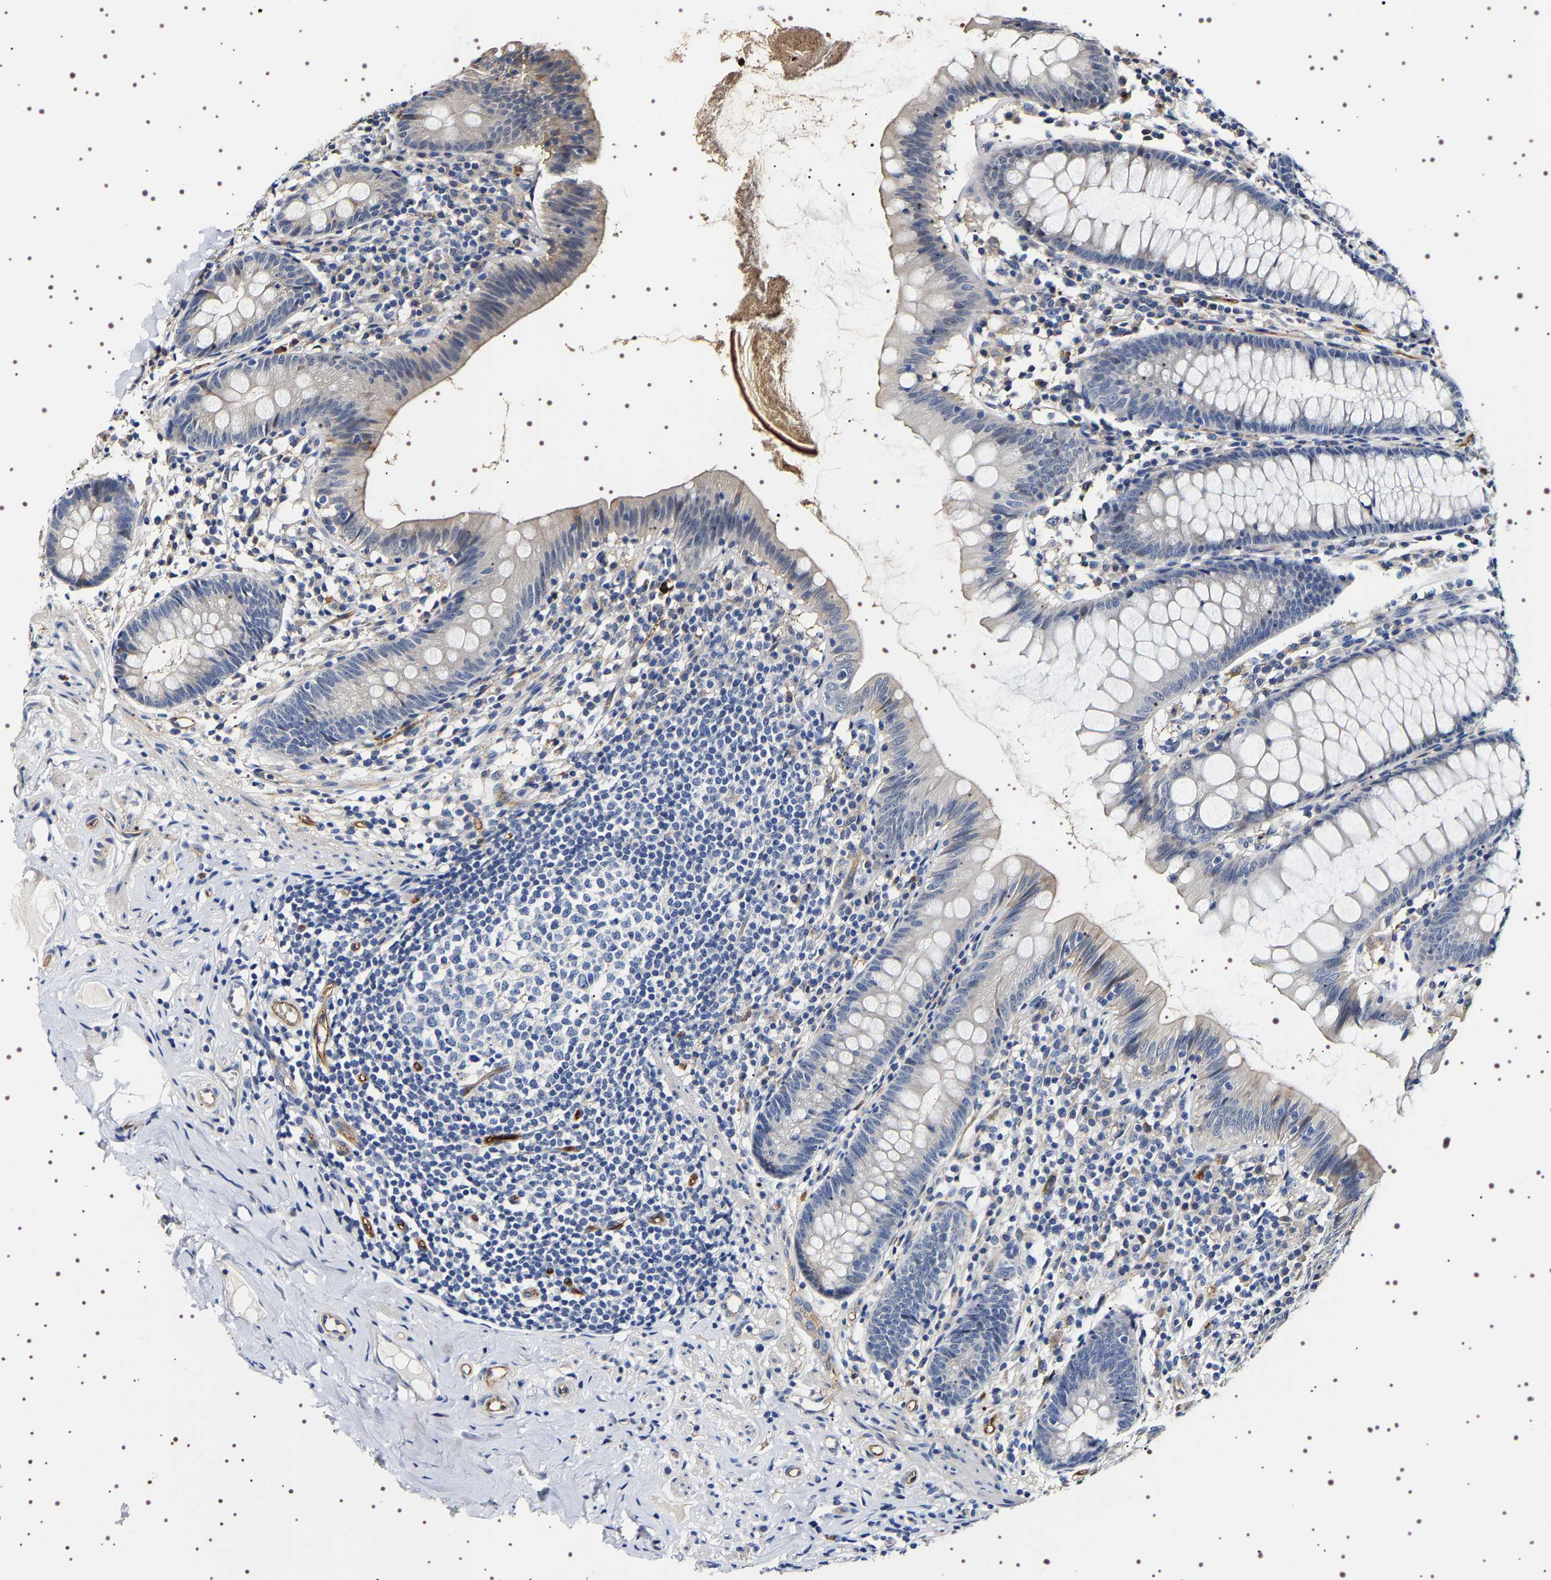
{"staining": {"intensity": "weak", "quantity": "<25%", "location": "cytoplasmic/membranous"}, "tissue": "appendix", "cell_type": "Glandular cells", "image_type": "normal", "snomed": [{"axis": "morphology", "description": "Normal tissue, NOS"}, {"axis": "topography", "description": "Appendix"}], "caption": "The histopathology image displays no staining of glandular cells in benign appendix.", "gene": "ALPL", "patient": {"sex": "male", "age": 52}}